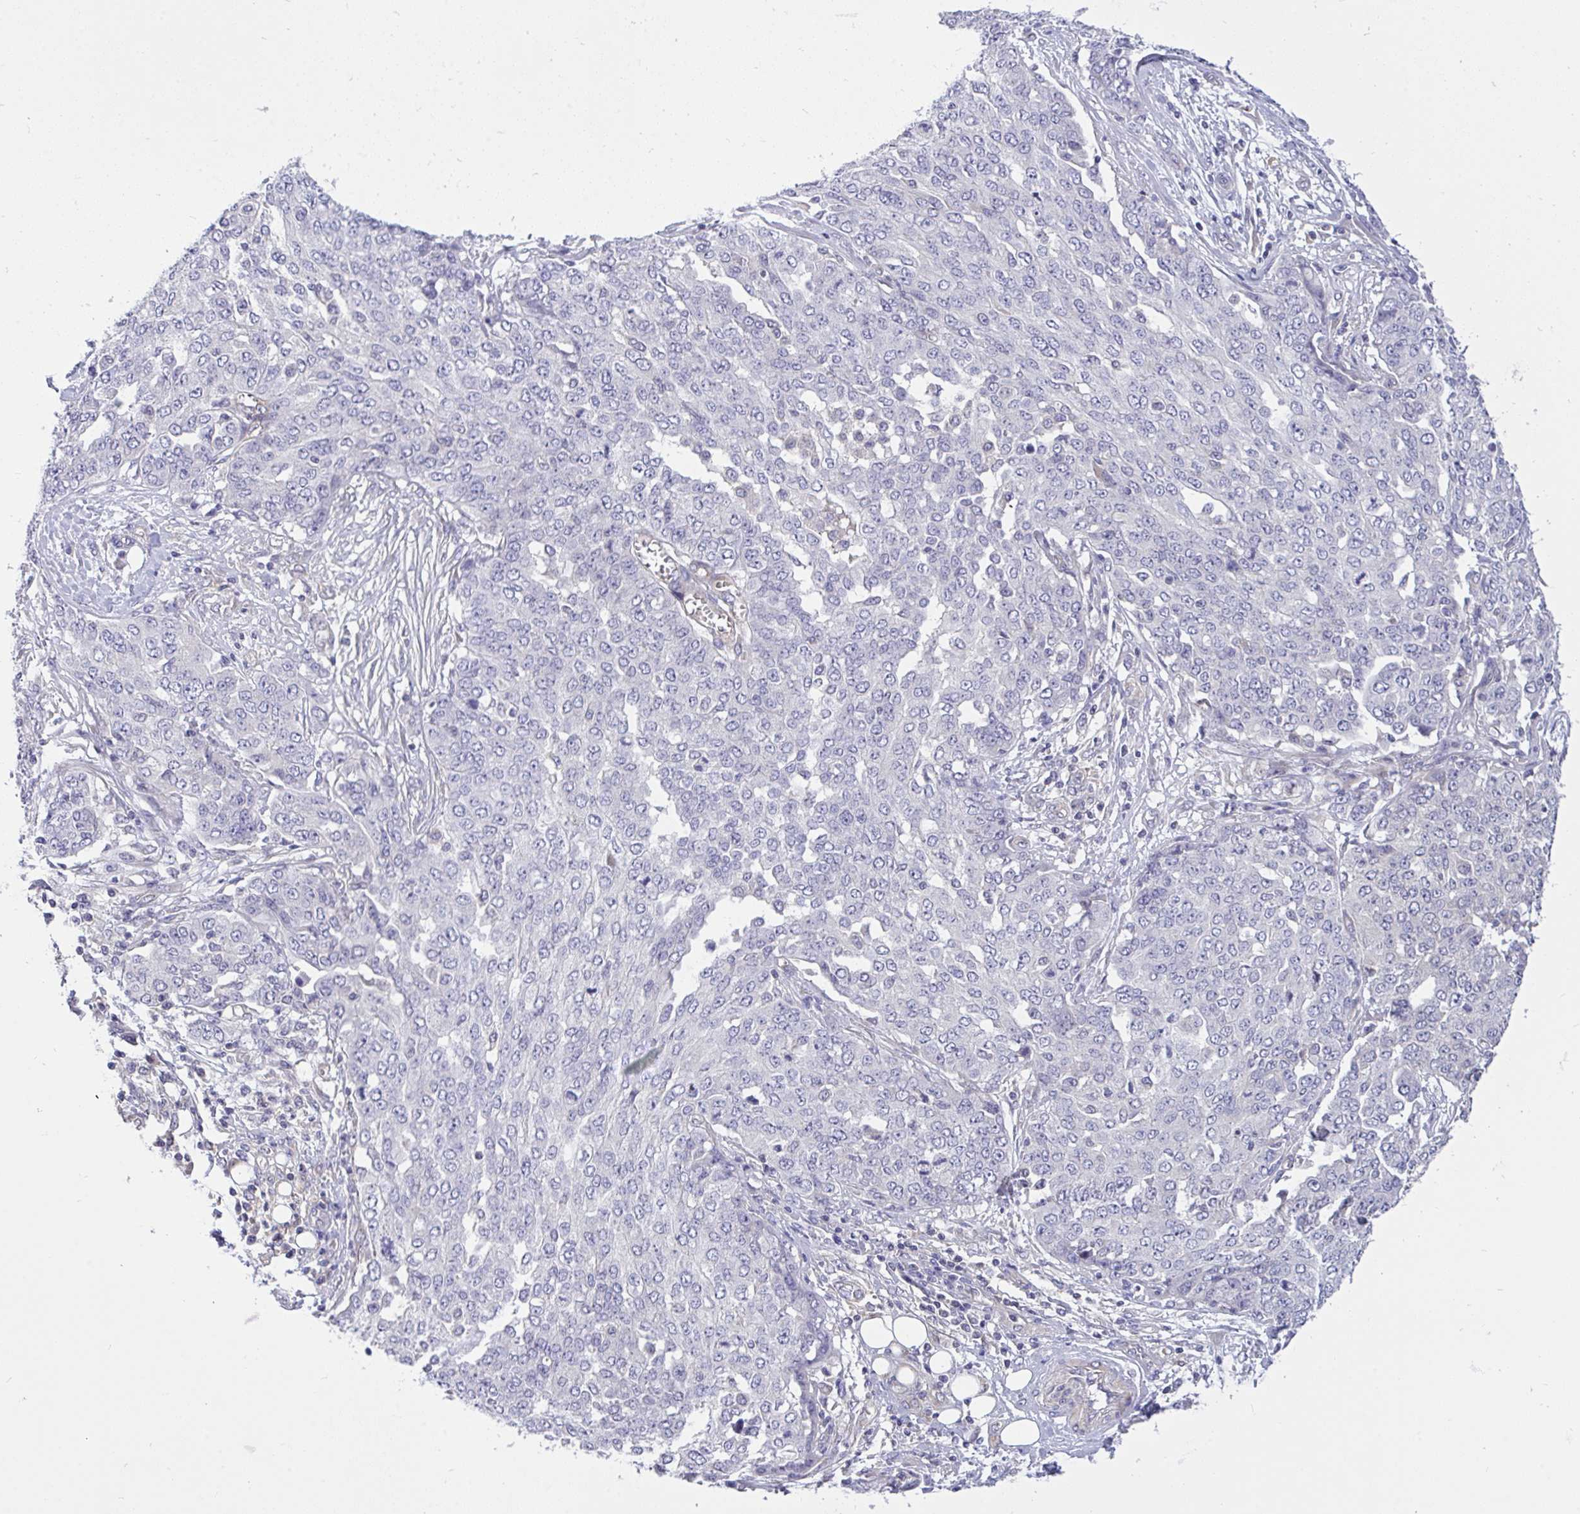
{"staining": {"intensity": "negative", "quantity": "none", "location": "none"}, "tissue": "ovarian cancer", "cell_type": "Tumor cells", "image_type": "cancer", "snomed": [{"axis": "morphology", "description": "Cystadenocarcinoma, serous, NOS"}, {"axis": "topography", "description": "Soft tissue"}, {"axis": "topography", "description": "Ovary"}], "caption": "Ovarian cancer (serous cystadenocarcinoma) was stained to show a protein in brown. There is no significant positivity in tumor cells.", "gene": "C19orf54", "patient": {"sex": "female", "age": 57}}